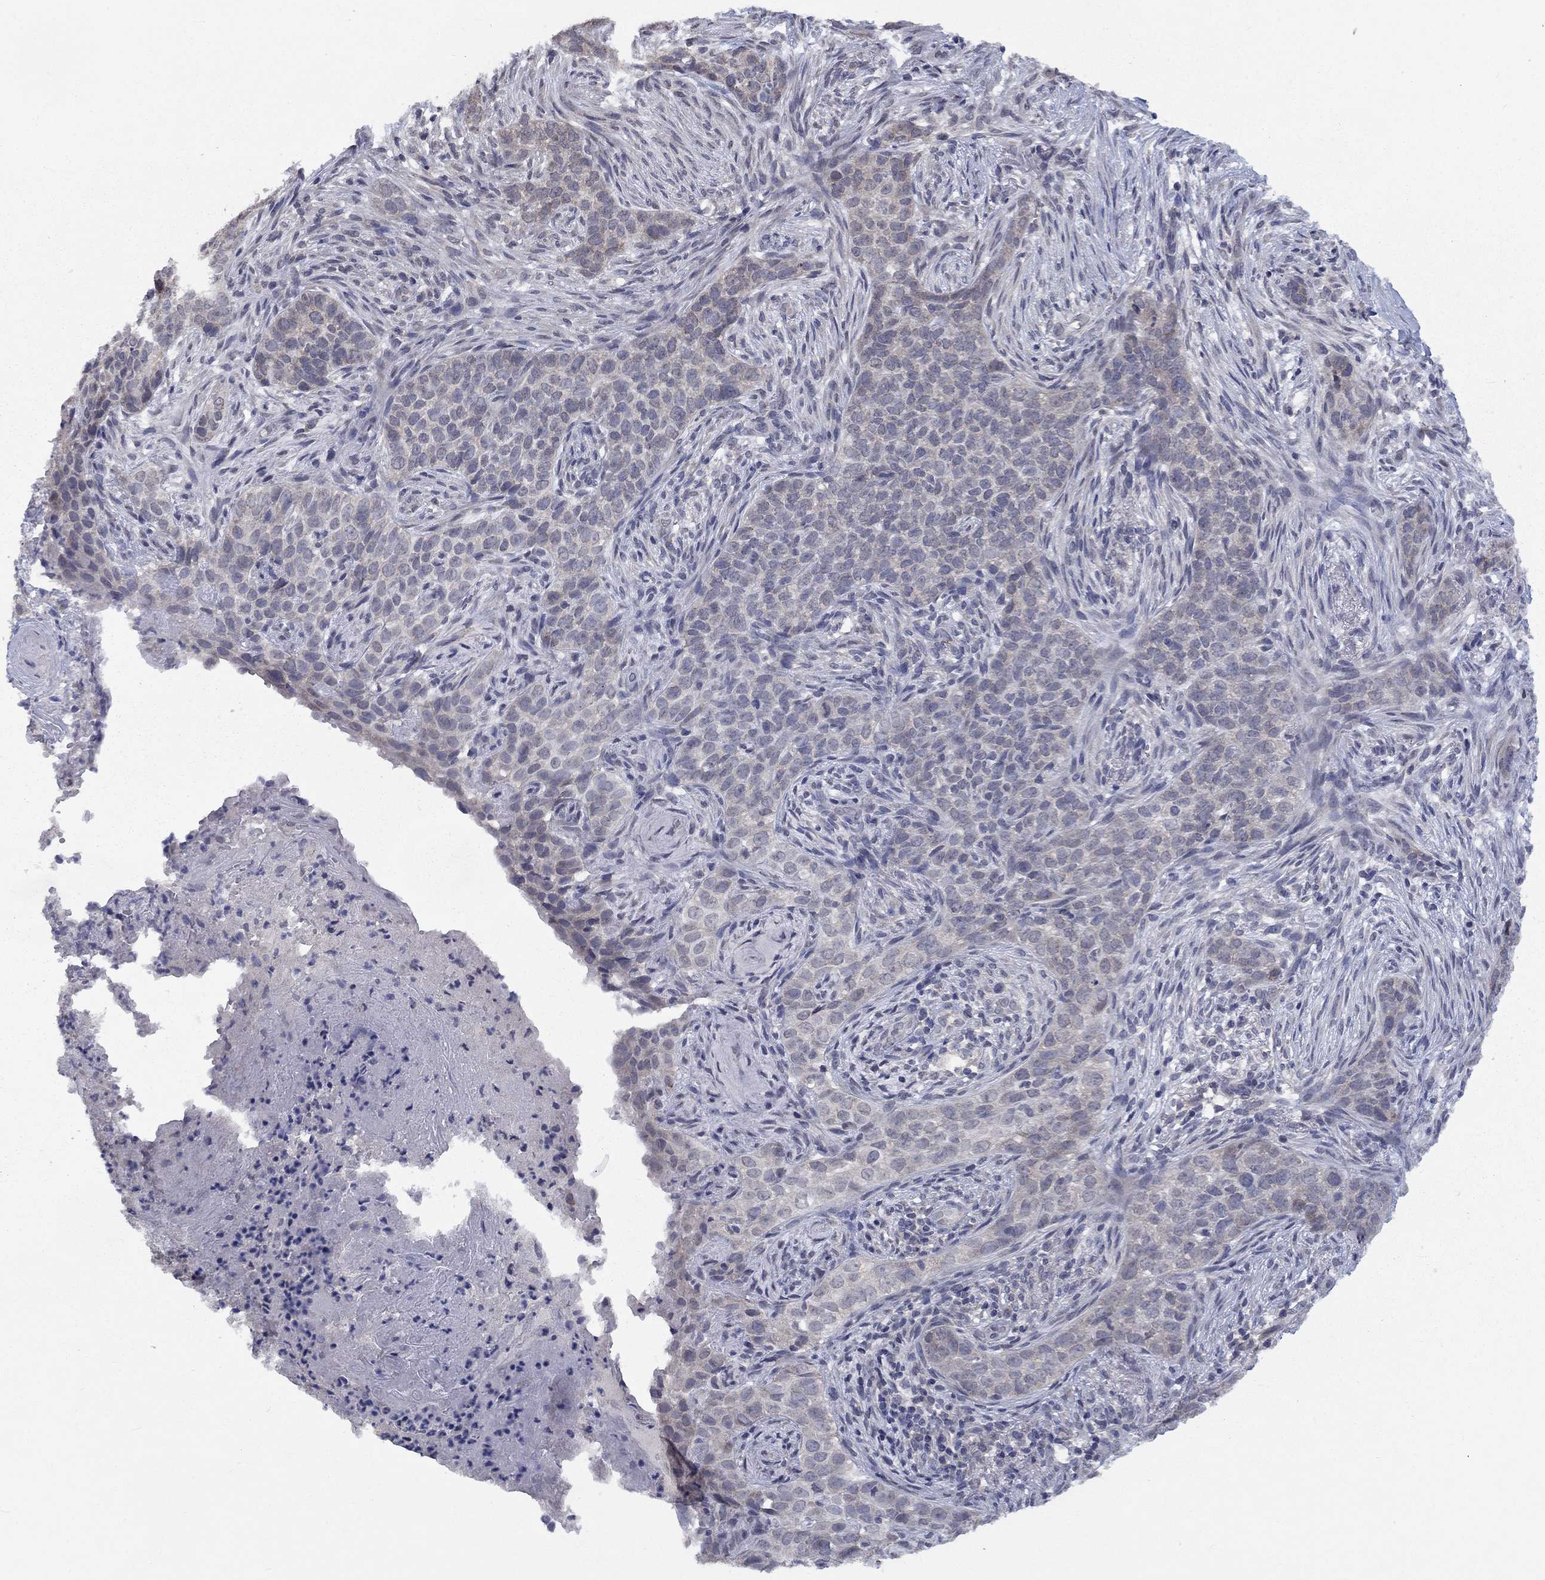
{"staining": {"intensity": "negative", "quantity": "none", "location": "none"}, "tissue": "skin cancer", "cell_type": "Tumor cells", "image_type": "cancer", "snomed": [{"axis": "morphology", "description": "Squamous cell carcinoma, NOS"}, {"axis": "topography", "description": "Skin"}], "caption": "There is no significant staining in tumor cells of squamous cell carcinoma (skin). The staining is performed using DAB brown chromogen with nuclei counter-stained in using hematoxylin.", "gene": "SPATA33", "patient": {"sex": "male", "age": 88}}